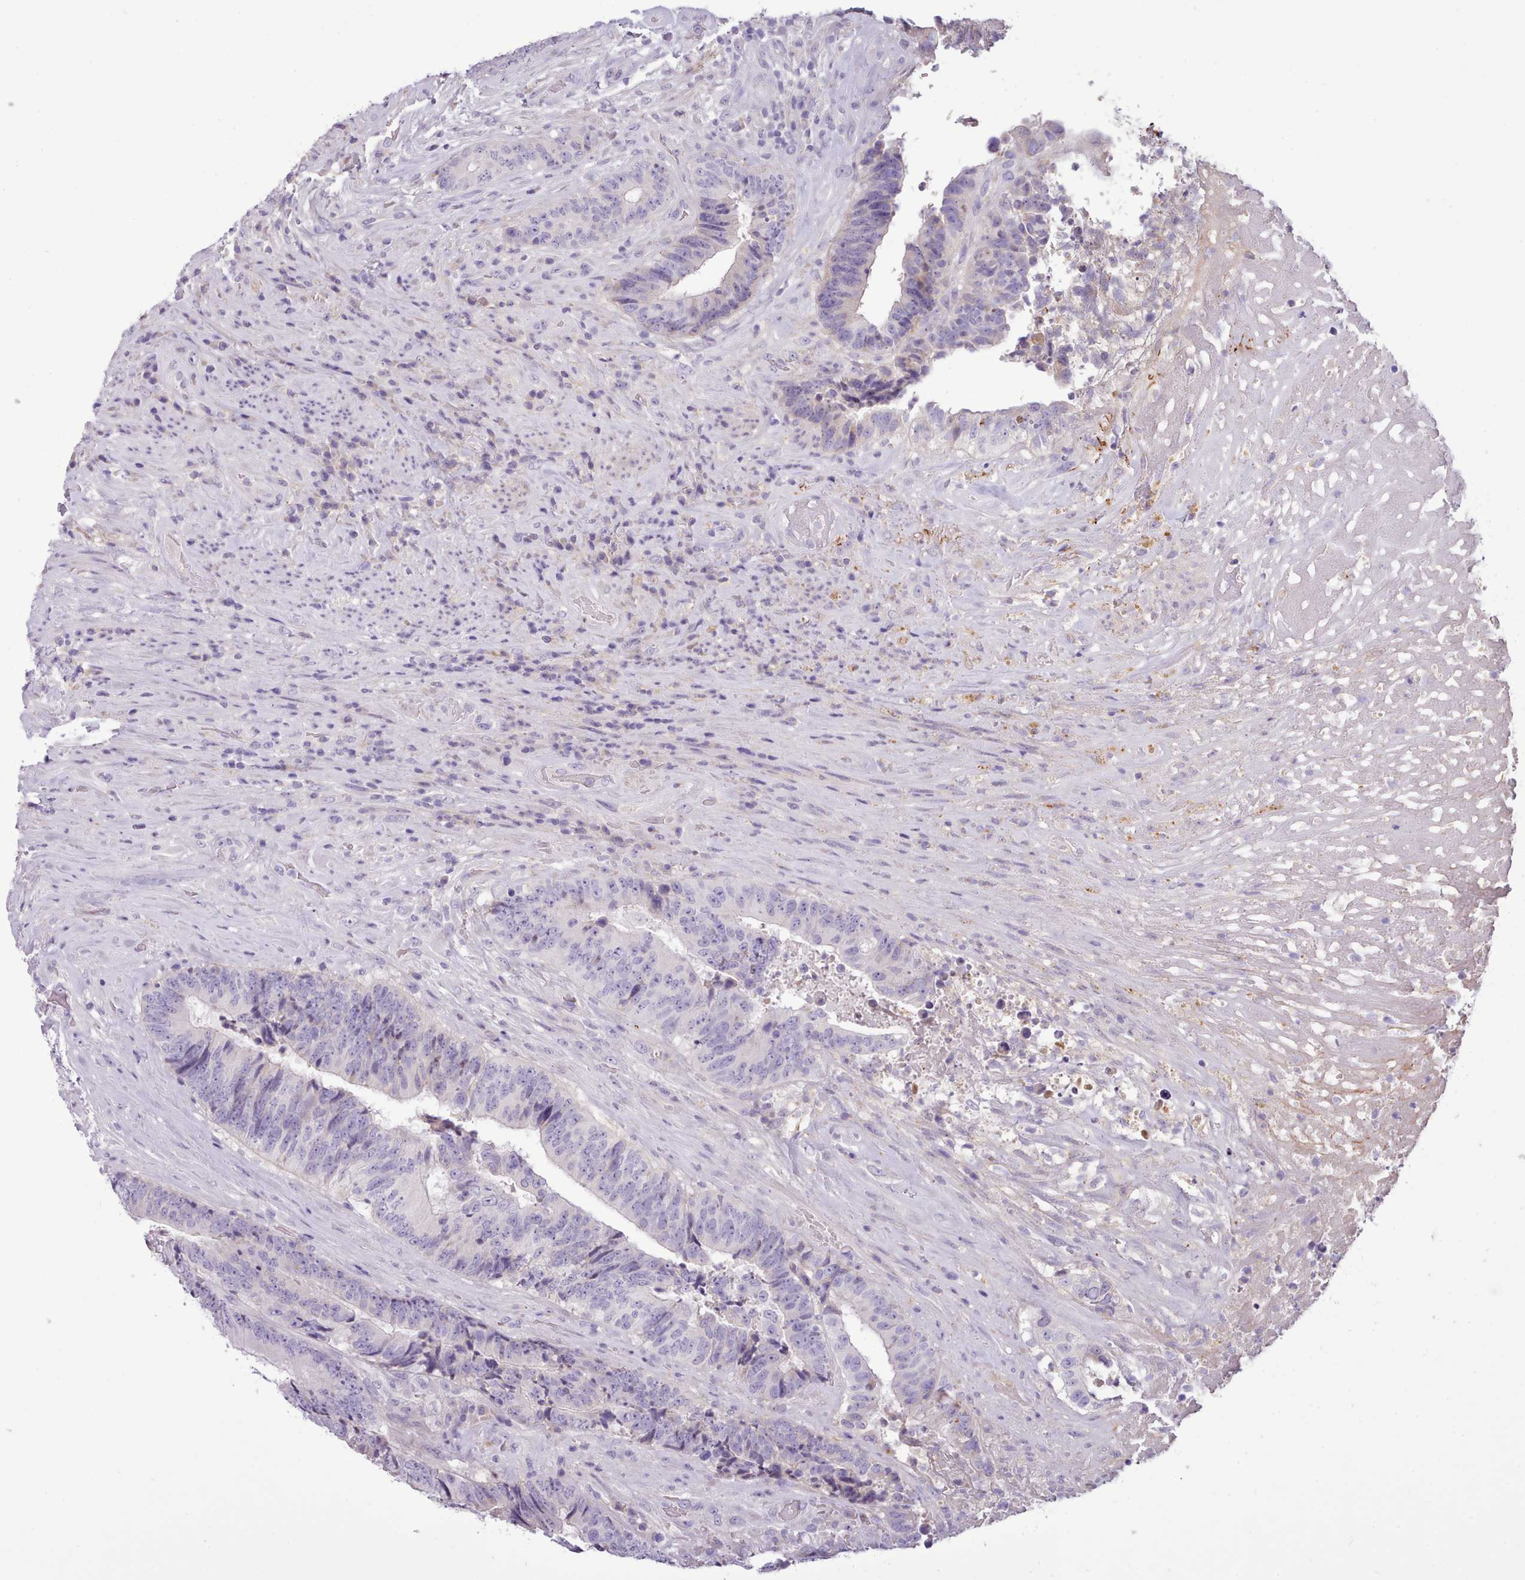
{"staining": {"intensity": "negative", "quantity": "none", "location": "none"}, "tissue": "colorectal cancer", "cell_type": "Tumor cells", "image_type": "cancer", "snomed": [{"axis": "morphology", "description": "Adenocarcinoma, NOS"}, {"axis": "topography", "description": "Rectum"}], "caption": "This is a histopathology image of immunohistochemistry (IHC) staining of colorectal cancer, which shows no positivity in tumor cells.", "gene": "CYP2A13", "patient": {"sex": "male", "age": 72}}